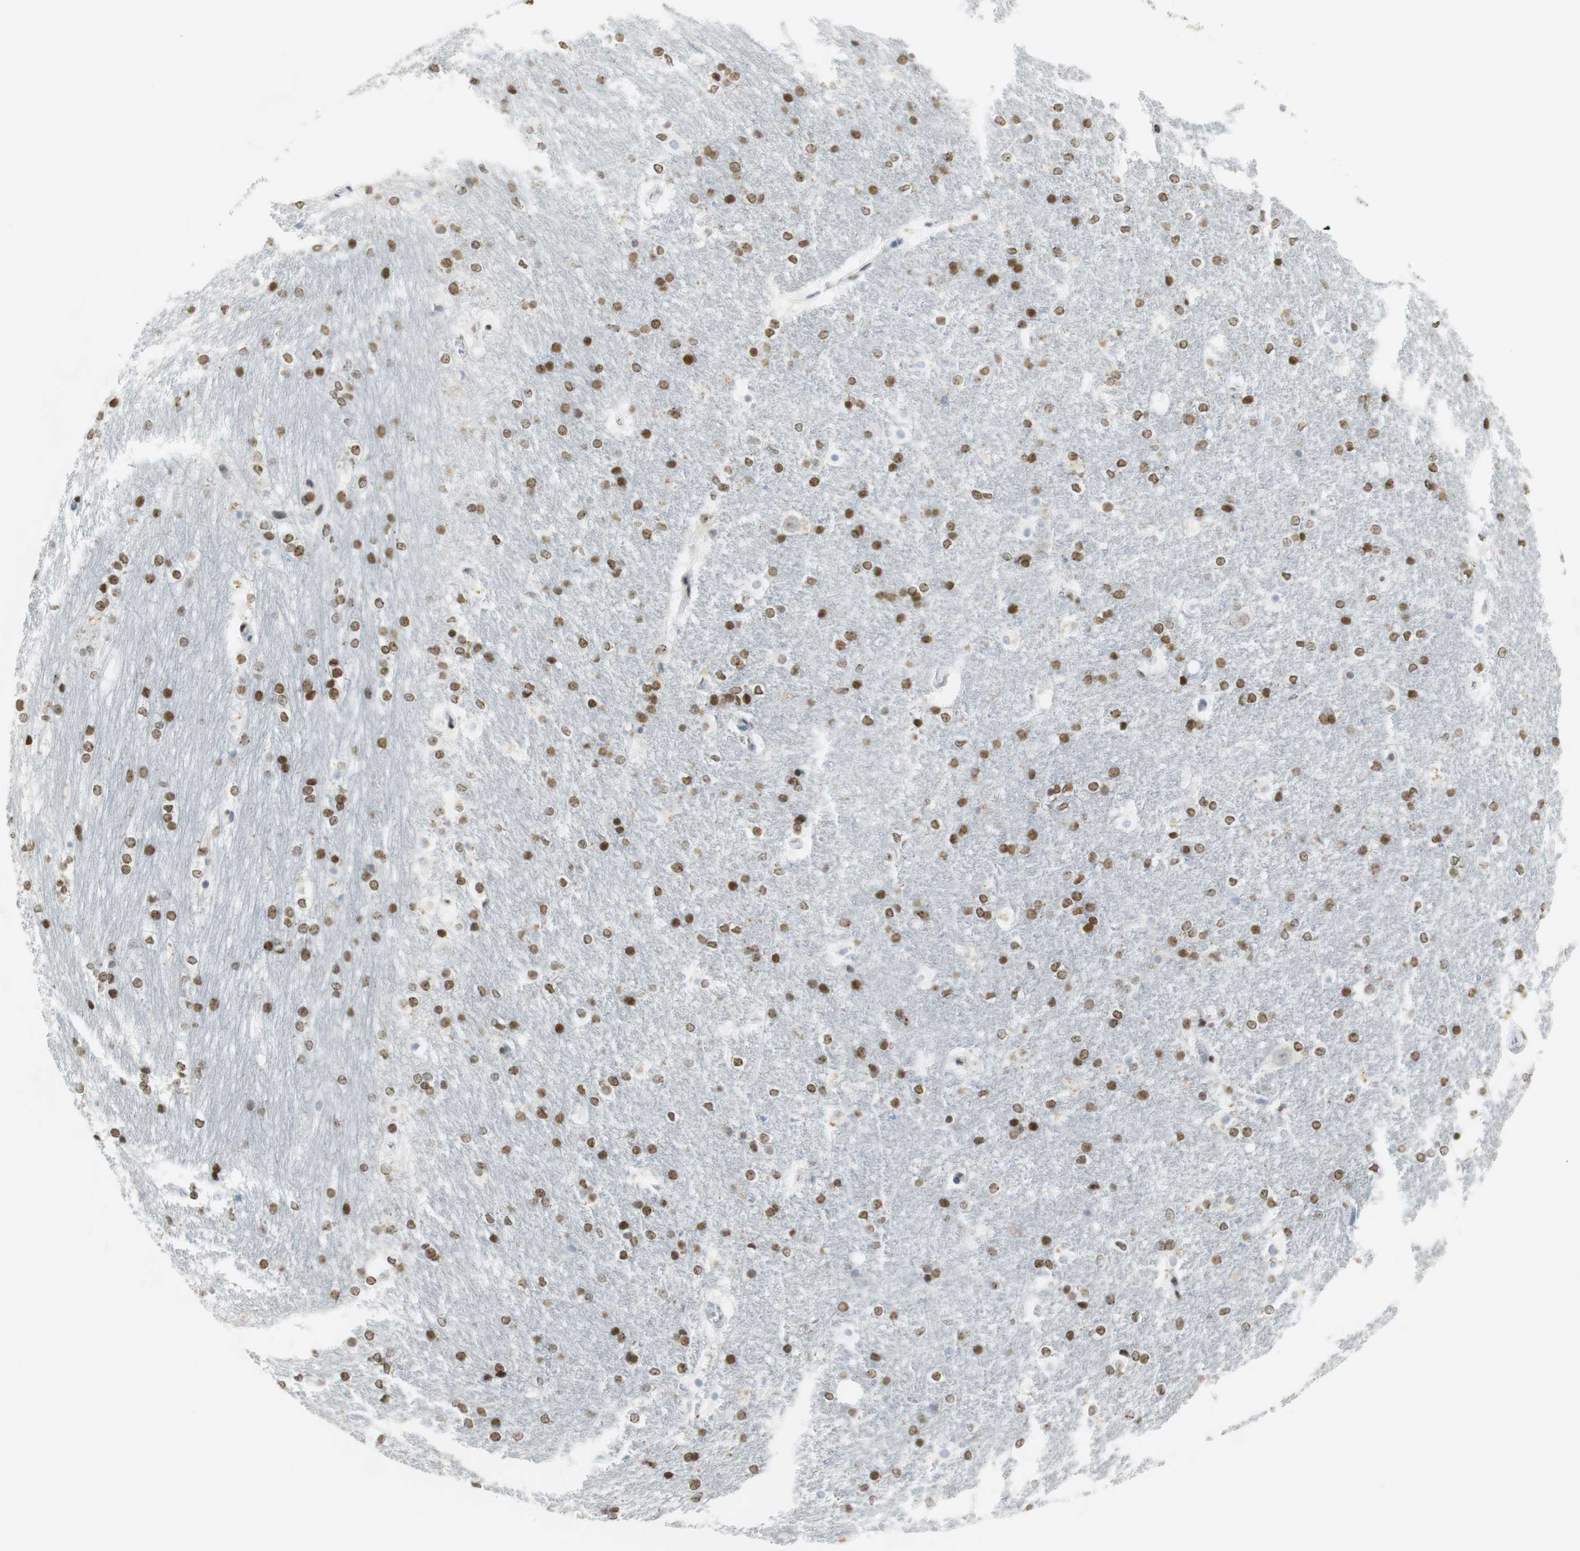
{"staining": {"intensity": "moderate", "quantity": ">75%", "location": "nuclear"}, "tissue": "hippocampus", "cell_type": "Glial cells", "image_type": "normal", "snomed": [{"axis": "morphology", "description": "Normal tissue, NOS"}, {"axis": "topography", "description": "Hippocampus"}], "caption": "Benign hippocampus exhibits moderate nuclear staining in about >75% of glial cells, visualized by immunohistochemistry.", "gene": "BMI1", "patient": {"sex": "female", "age": 19}}